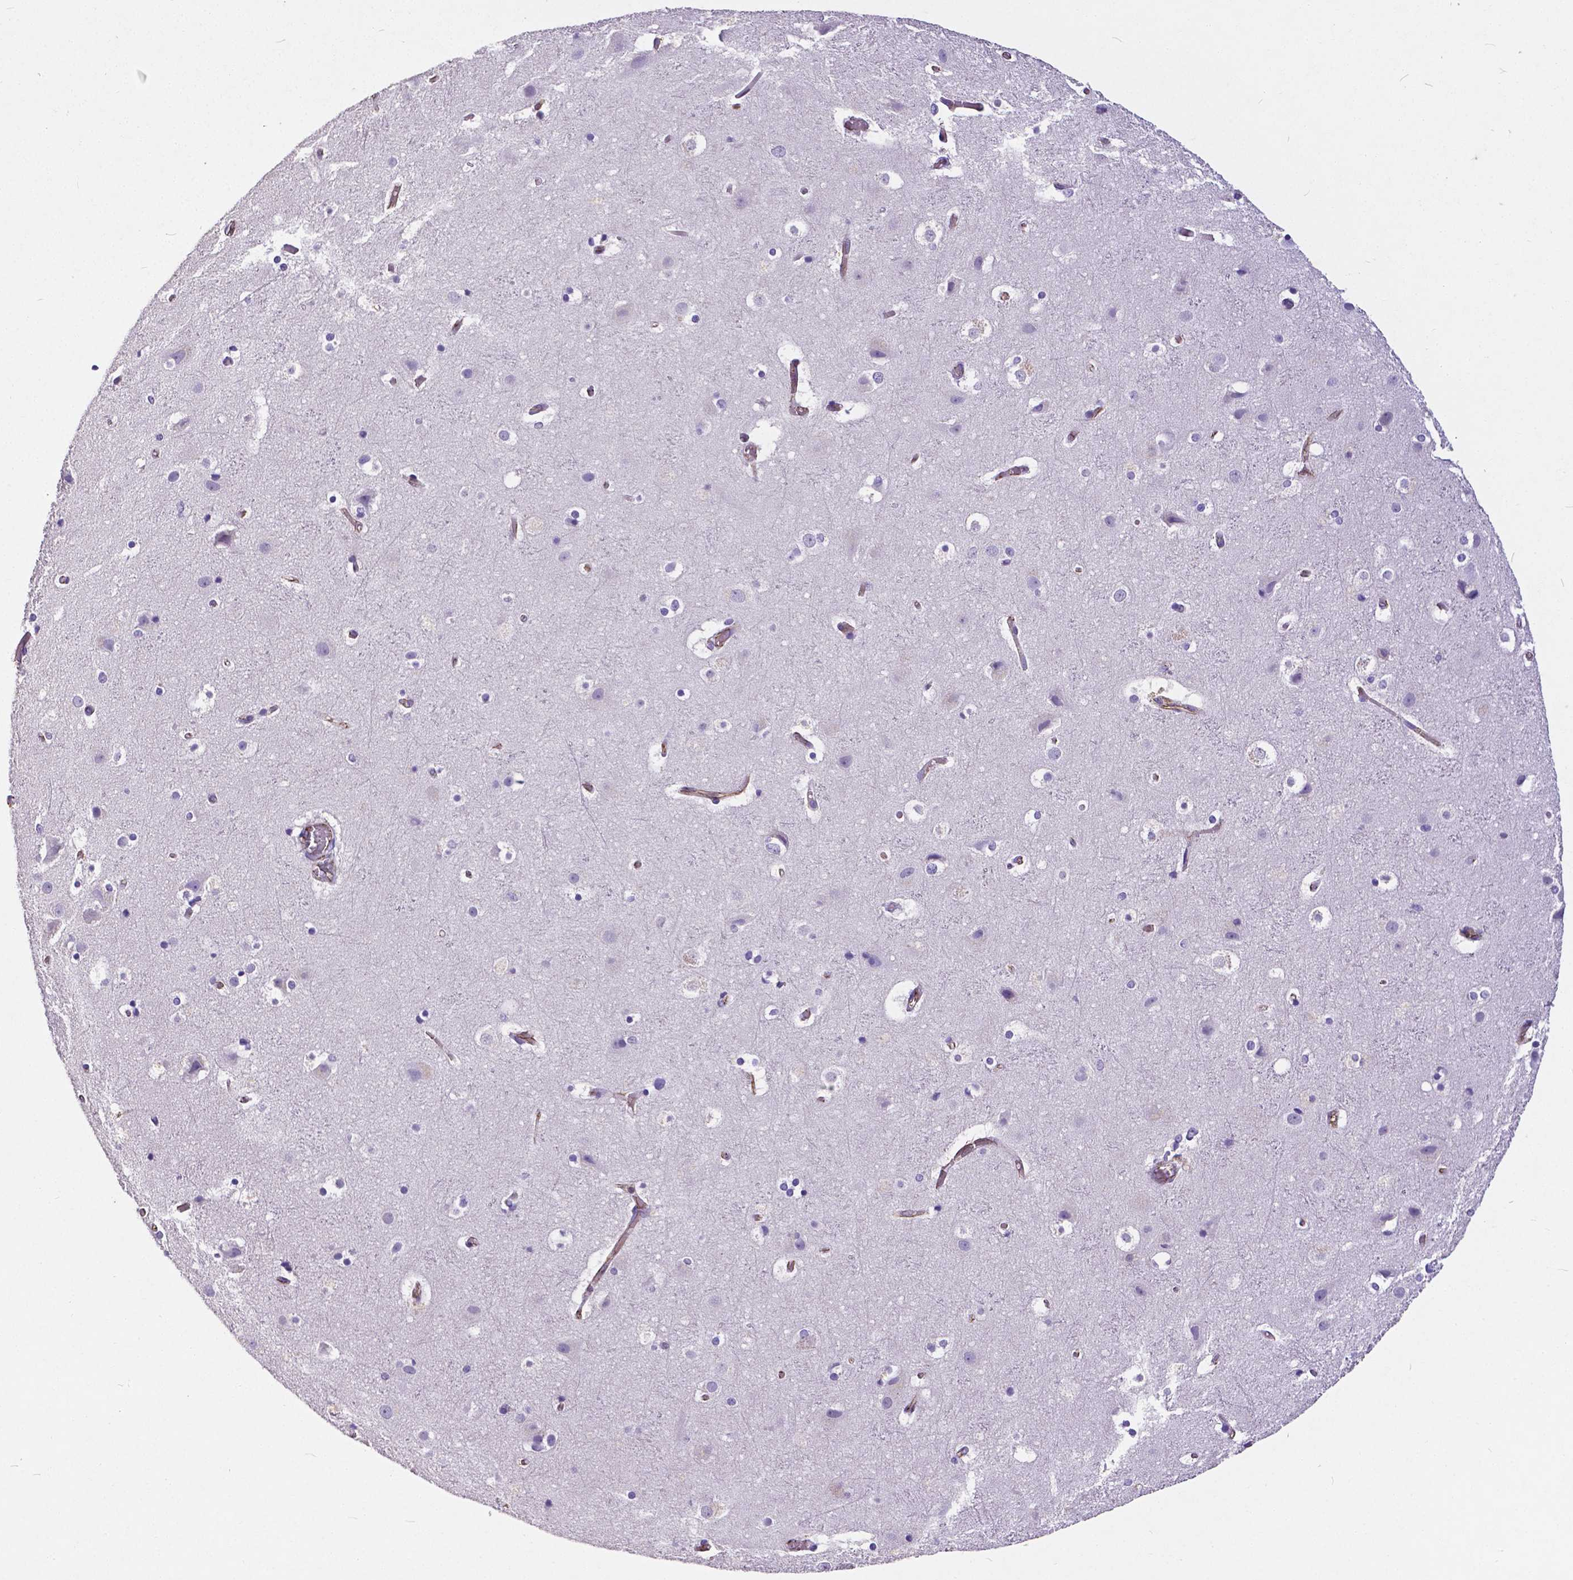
{"staining": {"intensity": "moderate", "quantity": "25%-75%", "location": "cytoplasmic/membranous"}, "tissue": "cerebral cortex", "cell_type": "Endothelial cells", "image_type": "normal", "snomed": [{"axis": "morphology", "description": "Normal tissue, NOS"}, {"axis": "topography", "description": "Cerebral cortex"}], "caption": "Moderate cytoplasmic/membranous expression for a protein is identified in approximately 25%-75% of endothelial cells of unremarkable cerebral cortex using IHC.", "gene": "OCLN", "patient": {"sex": "female", "age": 52}}